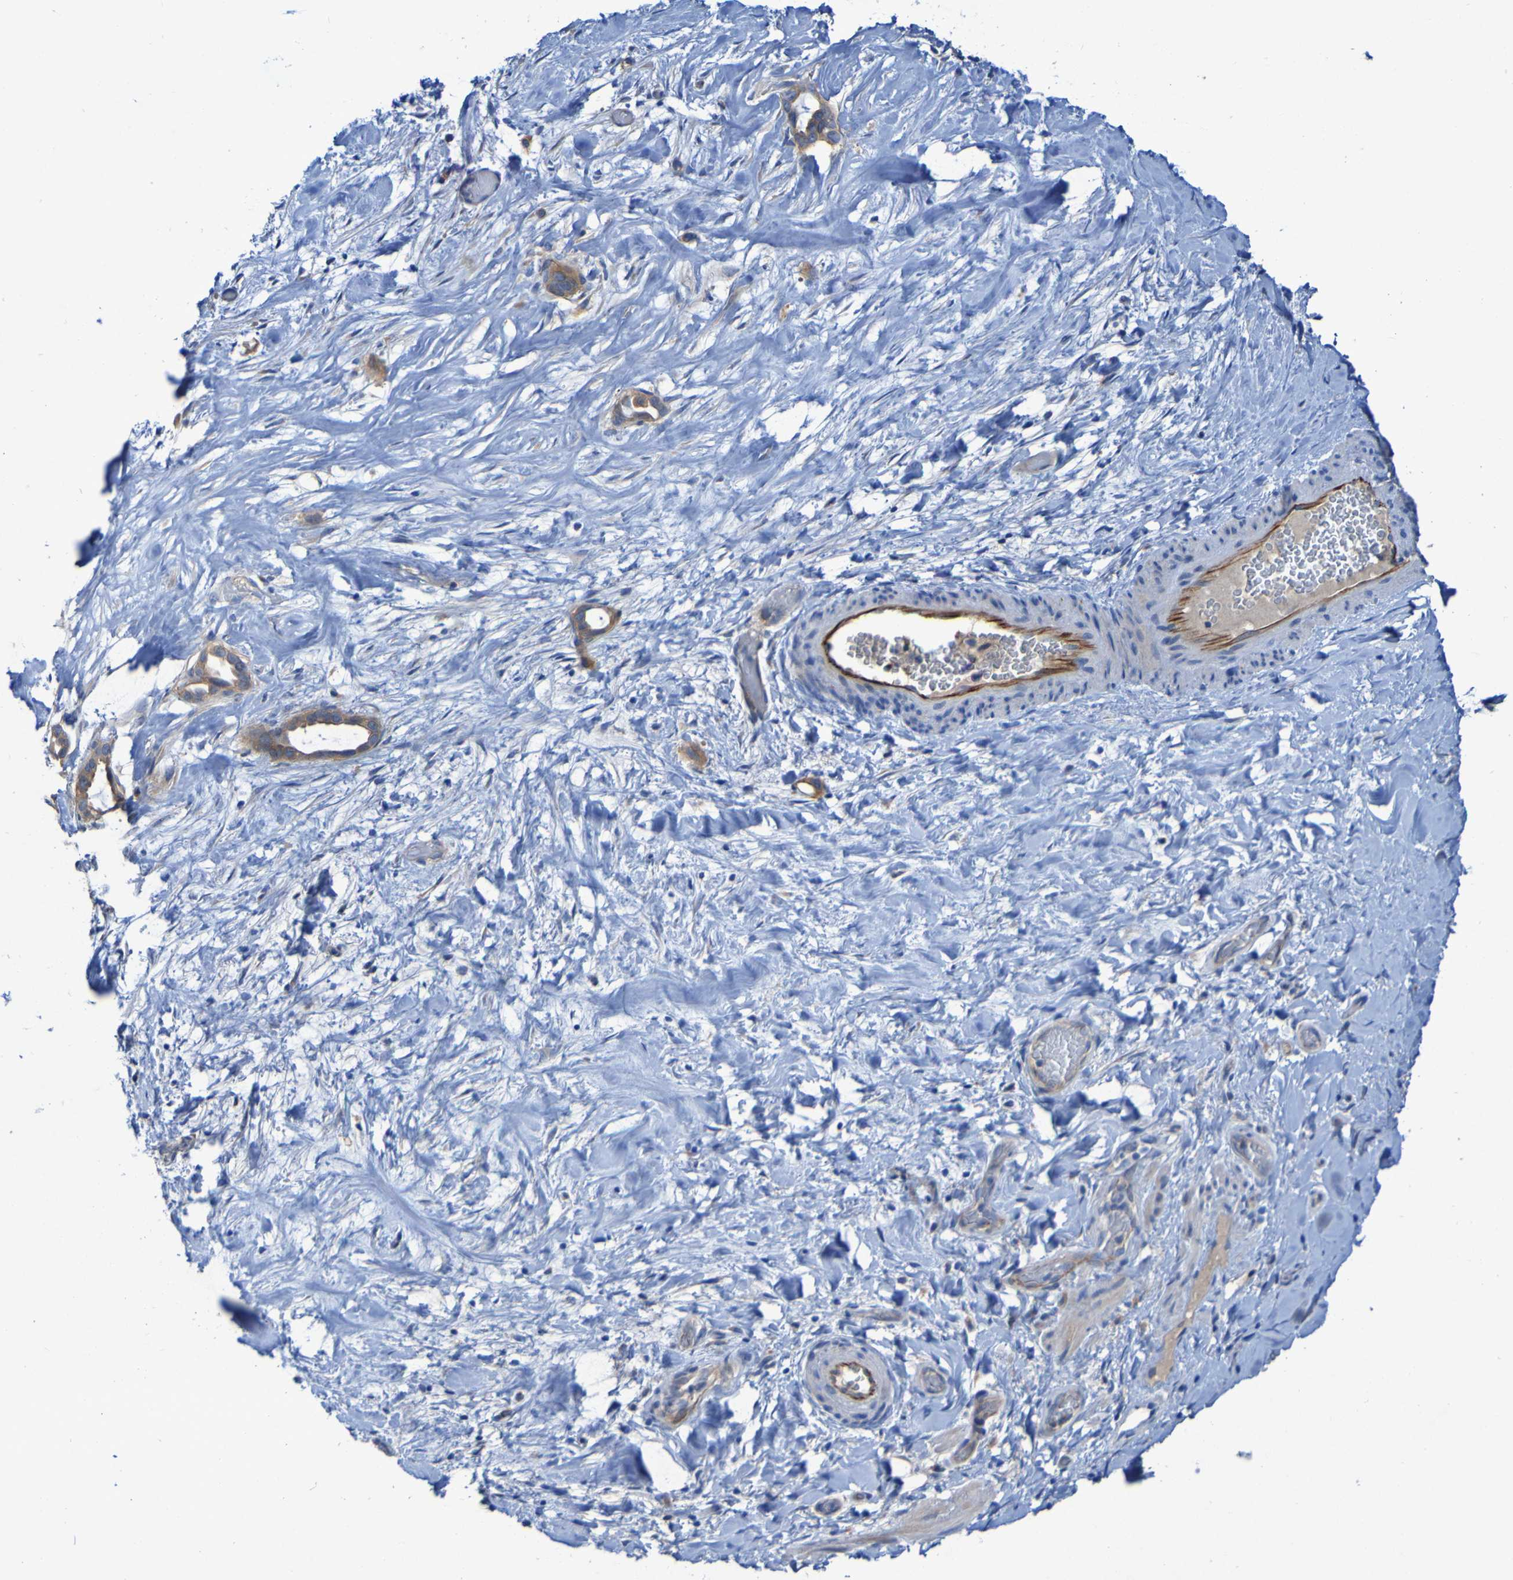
{"staining": {"intensity": "moderate", "quantity": ">75%", "location": "cytoplasmic/membranous"}, "tissue": "liver cancer", "cell_type": "Tumor cells", "image_type": "cancer", "snomed": [{"axis": "morphology", "description": "Cholangiocarcinoma"}, {"axis": "topography", "description": "Liver"}], "caption": "Protein expression analysis of liver cancer (cholangiocarcinoma) exhibits moderate cytoplasmic/membranous staining in about >75% of tumor cells.", "gene": "ARHGEF16", "patient": {"sex": "female", "age": 65}}